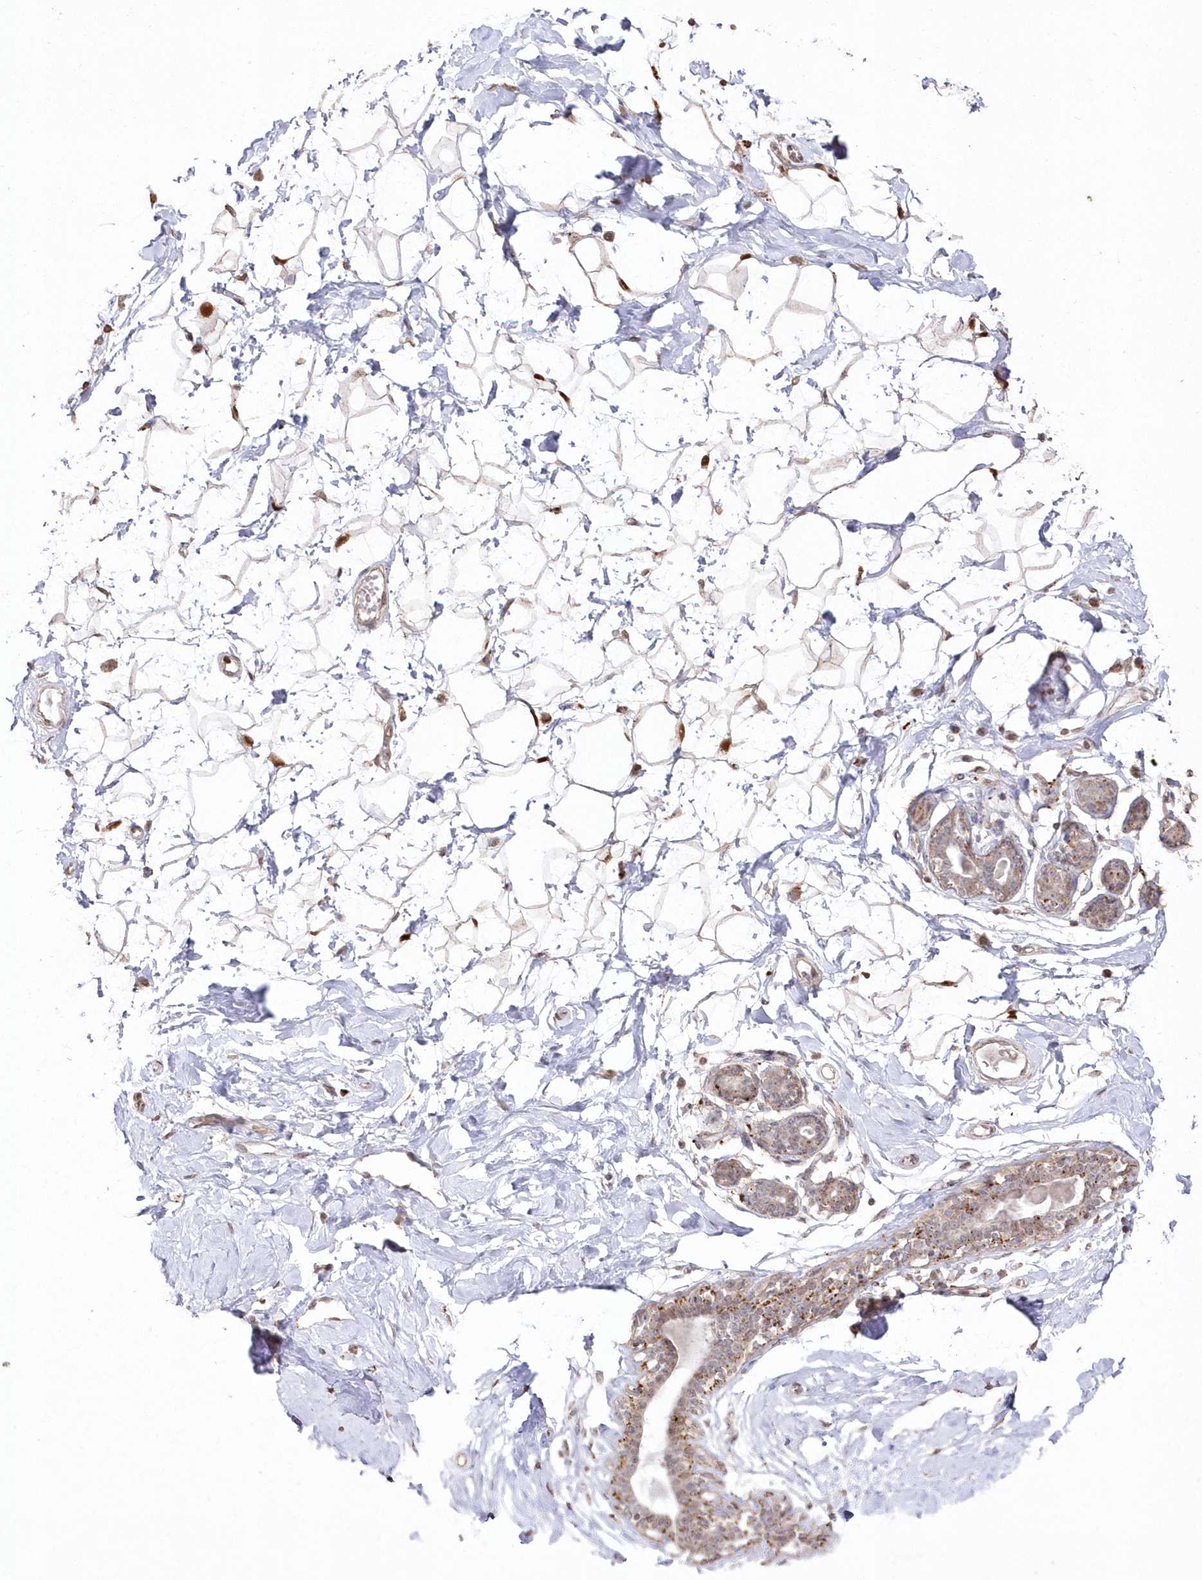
{"staining": {"intensity": "strong", "quantity": ">75%", "location": "cytoplasmic/membranous,nuclear"}, "tissue": "breast", "cell_type": "Adipocytes", "image_type": "normal", "snomed": [{"axis": "morphology", "description": "Normal tissue, NOS"}, {"axis": "morphology", "description": "Adenoma, NOS"}, {"axis": "topography", "description": "Breast"}], "caption": "Immunohistochemistry of benign breast exhibits high levels of strong cytoplasmic/membranous,nuclear staining in about >75% of adipocytes.", "gene": "ARSB", "patient": {"sex": "female", "age": 23}}